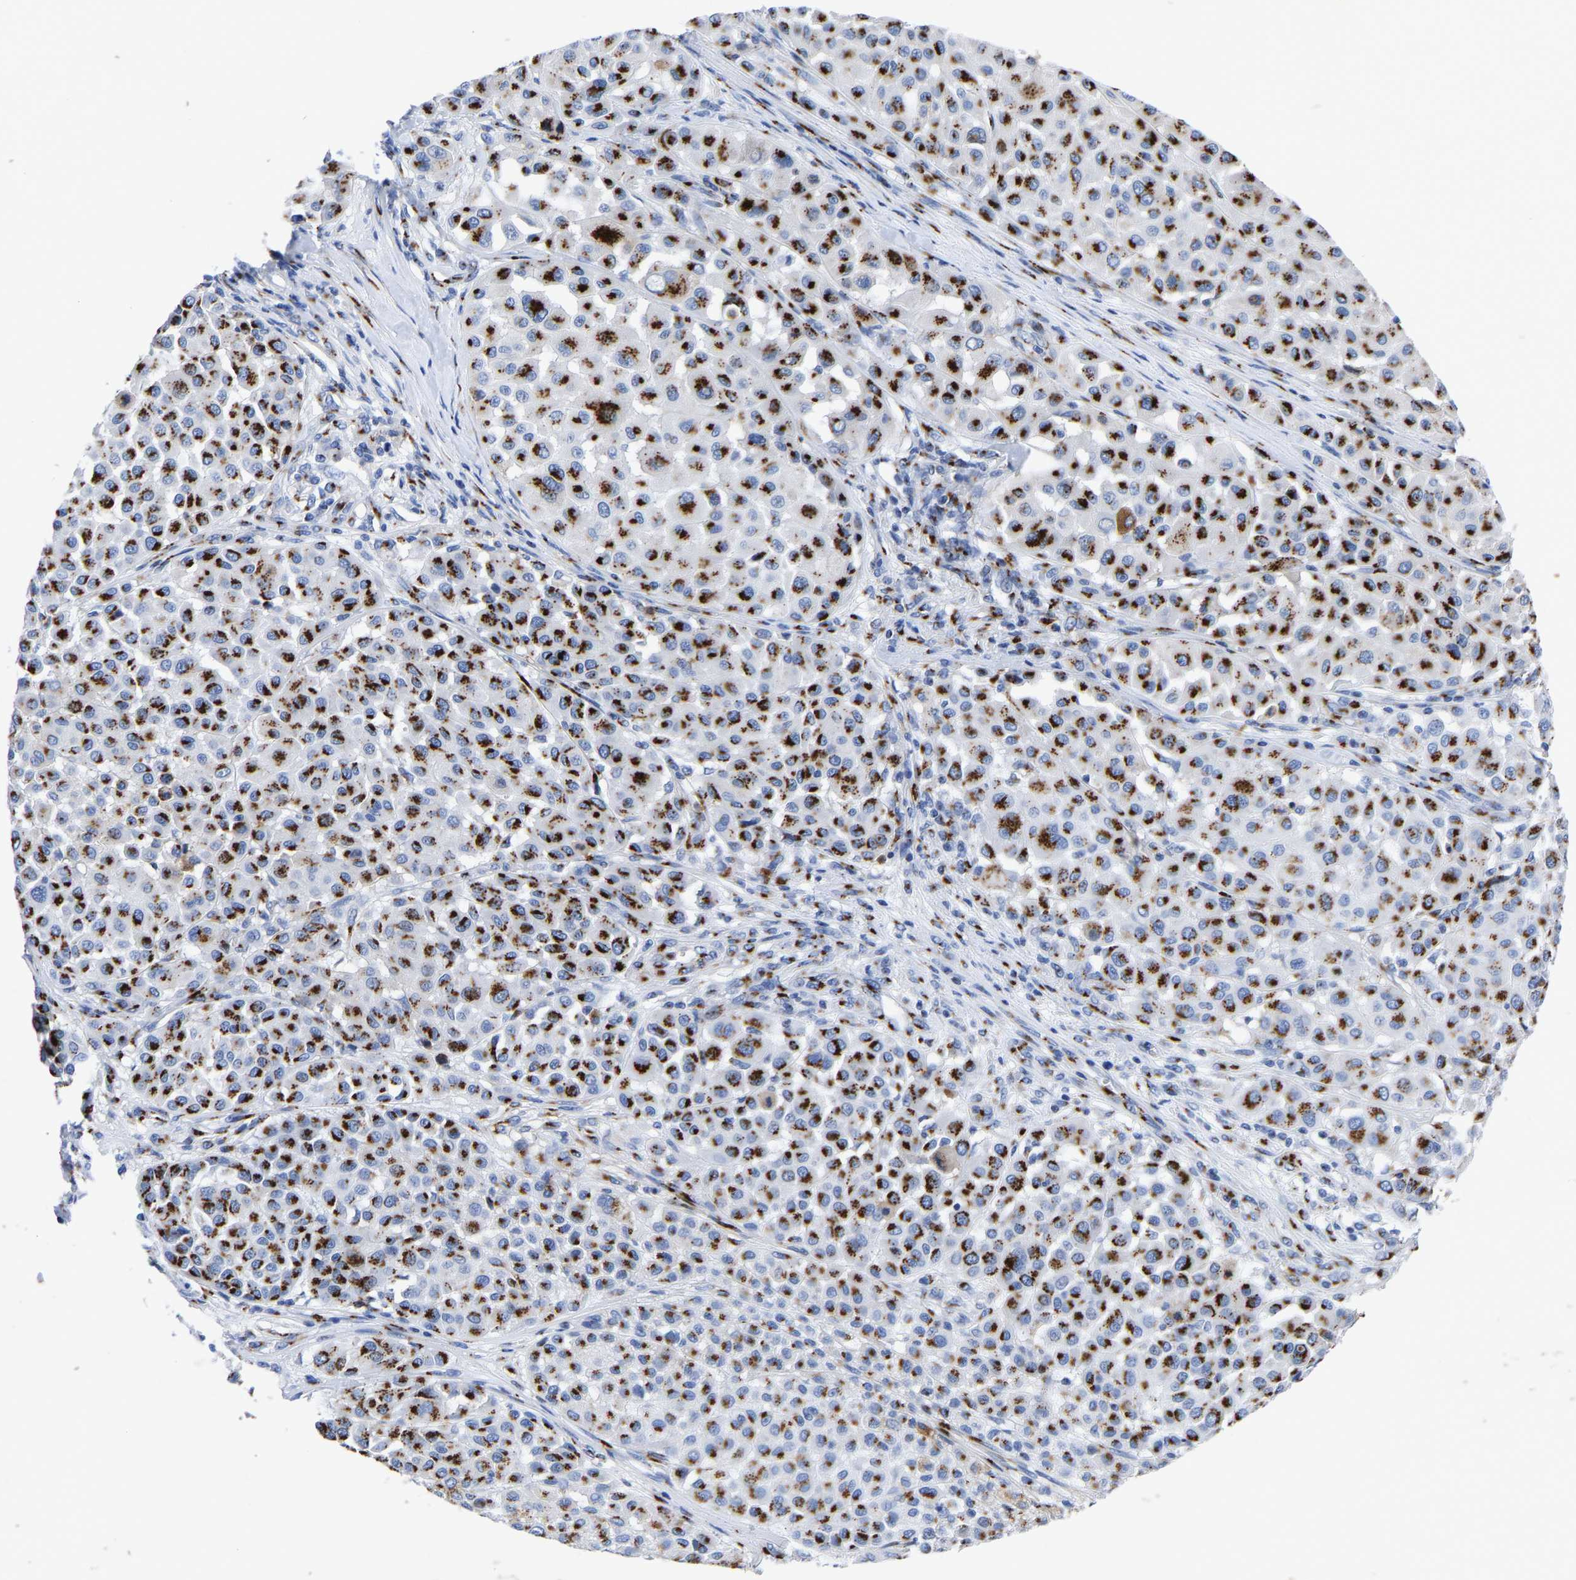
{"staining": {"intensity": "strong", "quantity": ">75%", "location": "cytoplasmic/membranous"}, "tissue": "melanoma", "cell_type": "Tumor cells", "image_type": "cancer", "snomed": [{"axis": "morphology", "description": "Malignant melanoma, Metastatic site"}, {"axis": "topography", "description": "Soft tissue"}], "caption": "A high amount of strong cytoplasmic/membranous expression is present in approximately >75% of tumor cells in melanoma tissue. The staining was performed using DAB, with brown indicating positive protein expression. Nuclei are stained blue with hematoxylin.", "gene": "TMEM87A", "patient": {"sex": "male", "age": 41}}